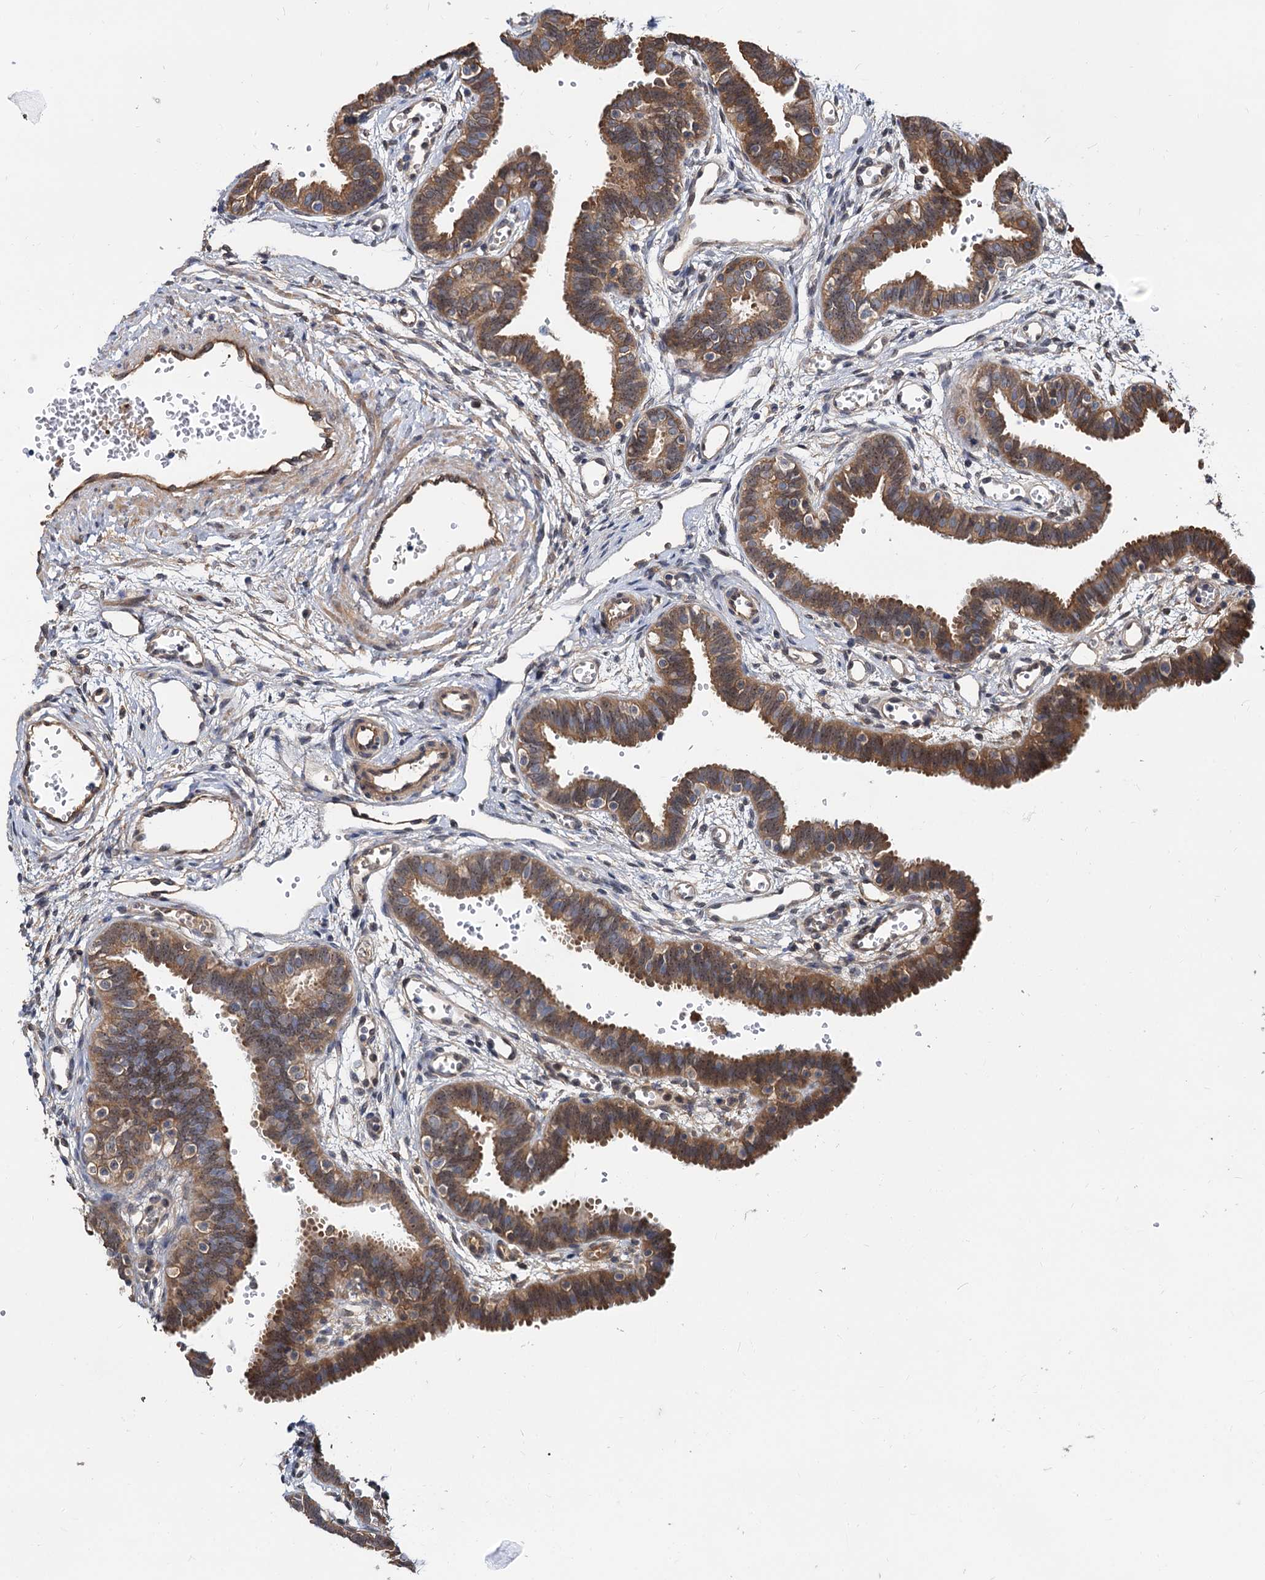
{"staining": {"intensity": "moderate", "quantity": ">75%", "location": "cytoplasmic/membranous"}, "tissue": "fallopian tube", "cell_type": "Glandular cells", "image_type": "normal", "snomed": [{"axis": "morphology", "description": "Normal tissue, NOS"}, {"axis": "topography", "description": "Fallopian tube"}, {"axis": "topography", "description": "Placenta"}], "caption": "The histopathology image exhibits staining of benign fallopian tube, revealing moderate cytoplasmic/membranous protein positivity (brown color) within glandular cells. The protein is stained brown, and the nuclei are stained in blue (DAB (3,3'-diaminobenzidine) IHC with brightfield microscopy, high magnification).", "gene": "SNX15", "patient": {"sex": "female", "age": 32}}